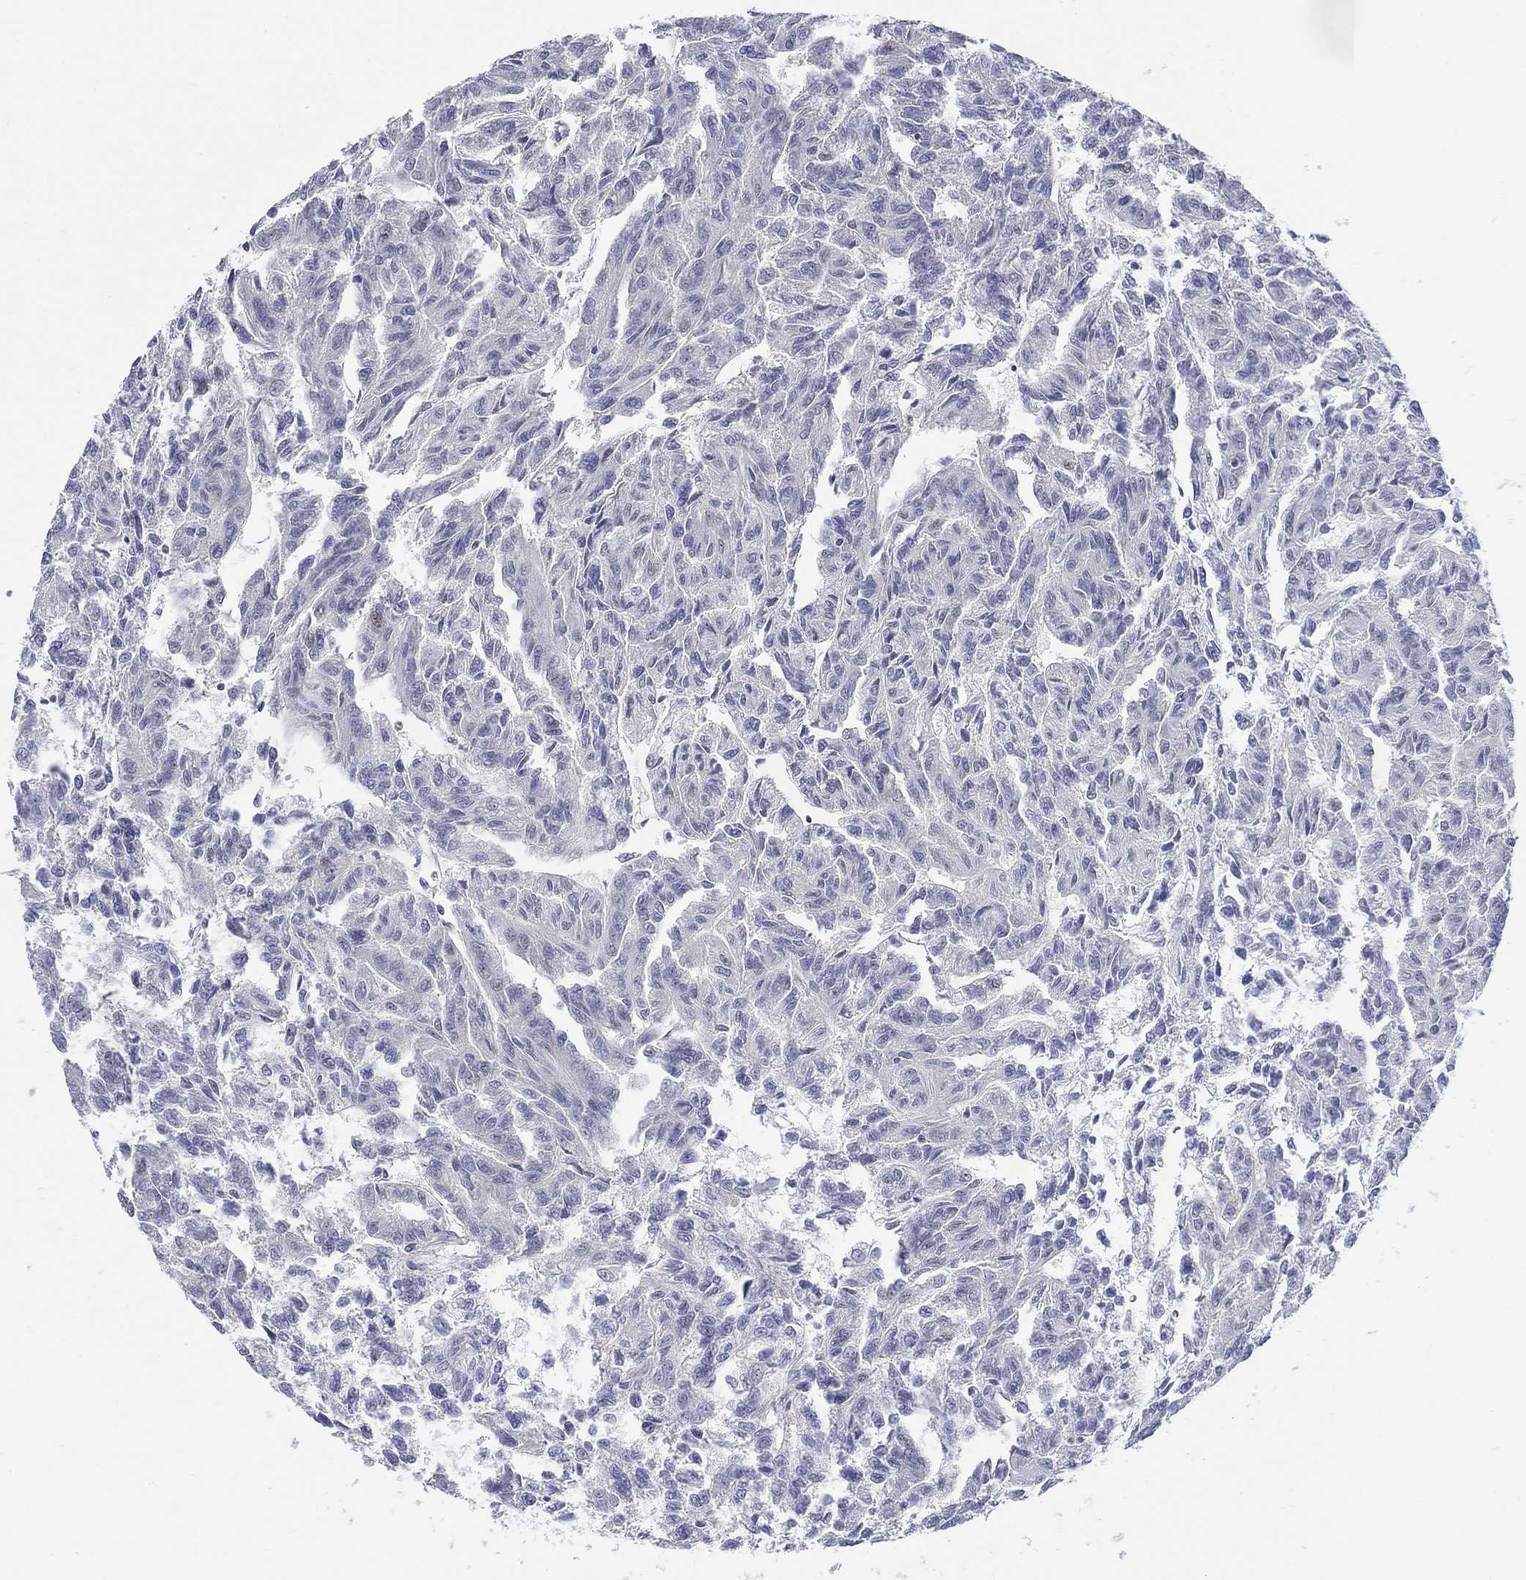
{"staining": {"intensity": "negative", "quantity": "none", "location": "none"}, "tissue": "renal cancer", "cell_type": "Tumor cells", "image_type": "cancer", "snomed": [{"axis": "morphology", "description": "Adenocarcinoma, NOS"}, {"axis": "topography", "description": "Kidney"}], "caption": "IHC of human adenocarcinoma (renal) reveals no expression in tumor cells. The staining is performed using DAB (3,3'-diaminobenzidine) brown chromogen with nuclei counter-stained in using hematoxylin.", "gene": "SMIM18", "patient": {"sex": "male", "age": 79}}